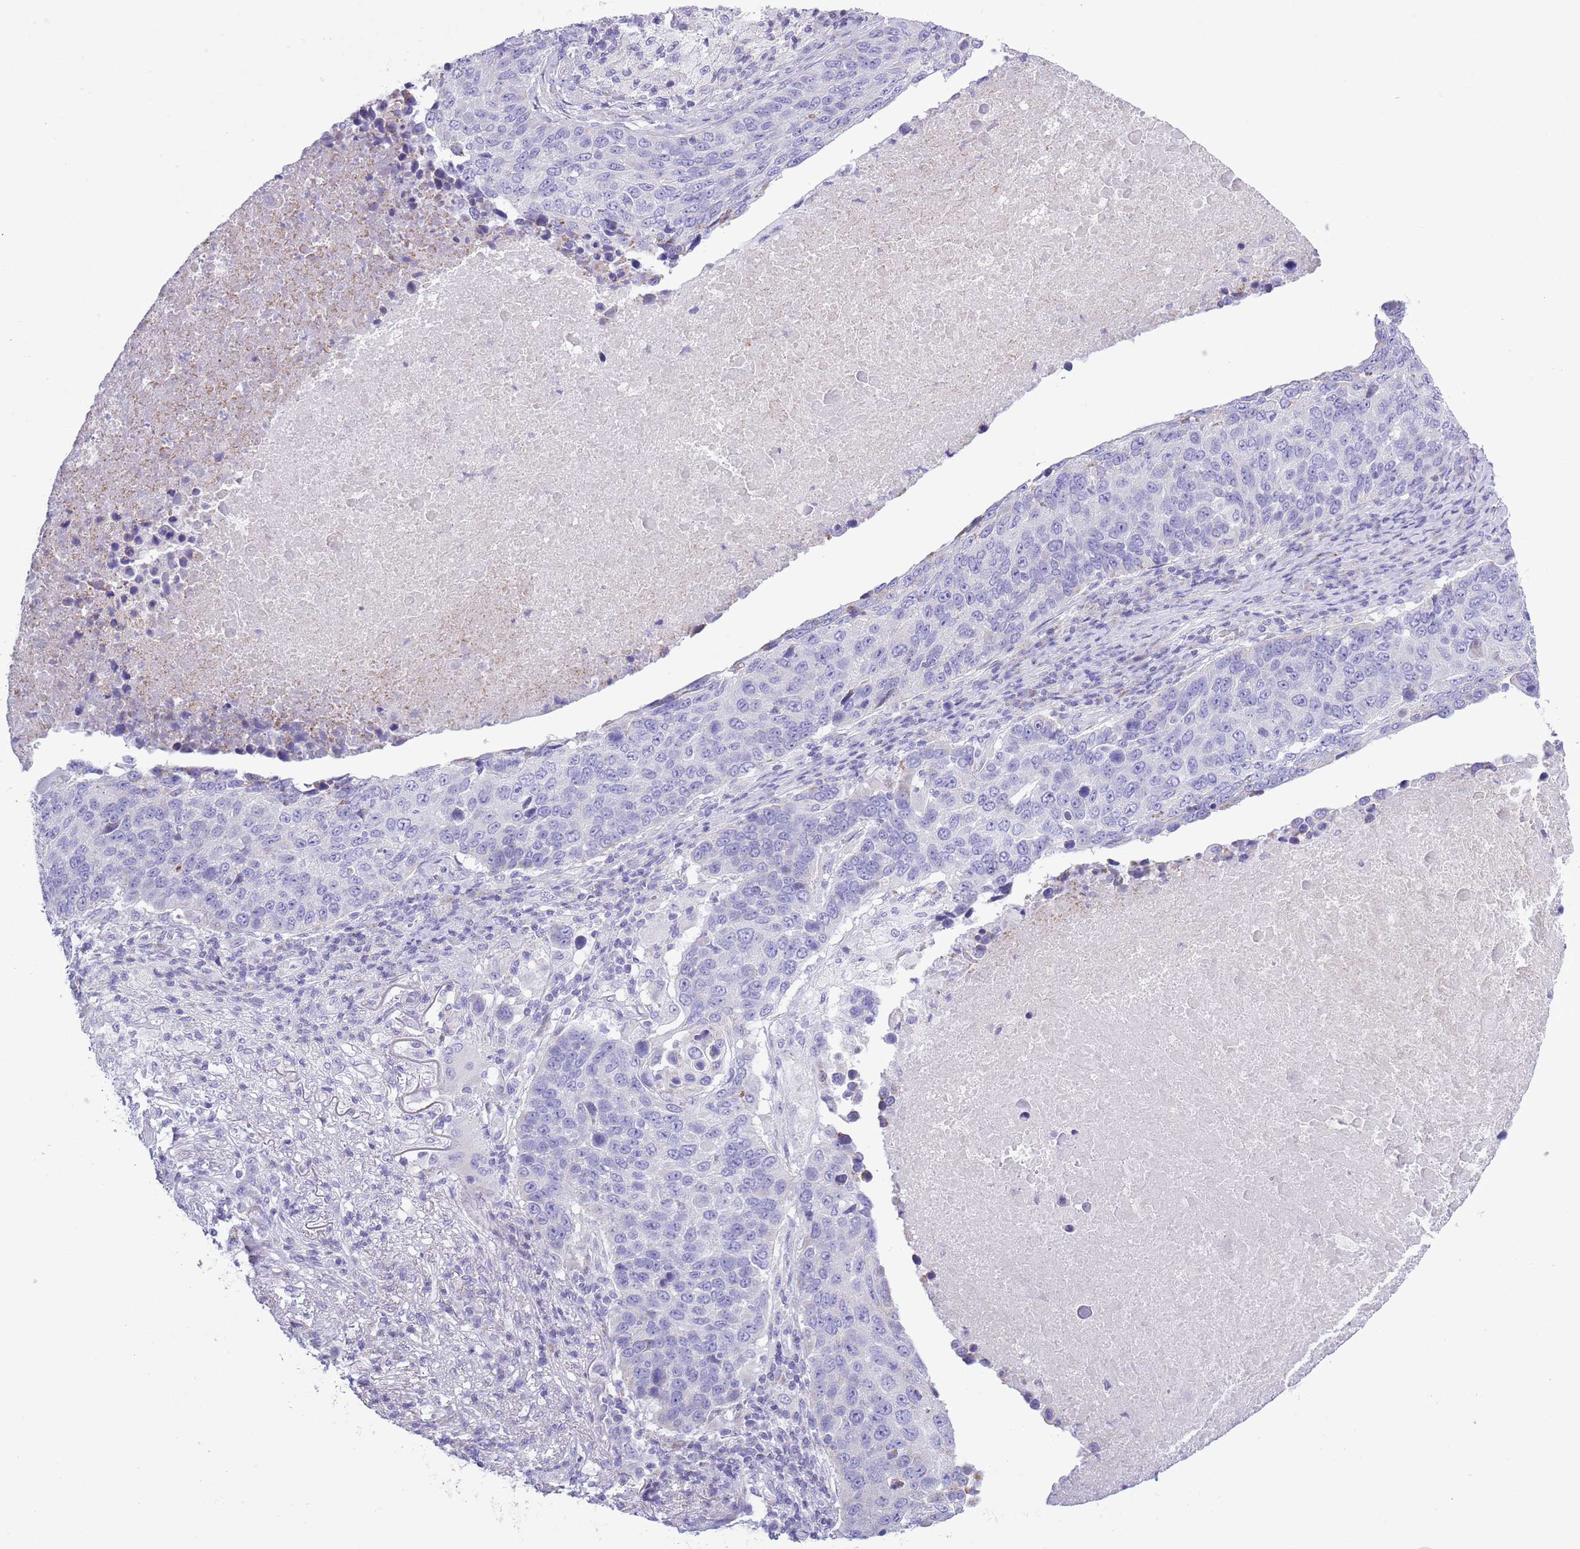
{"staining": {"intensity": "negative", "quantity": "none", "location": "none"}, "tissue": "lung cancer", "cell_type": "Tumor cells", "image_type": "cancer", "snomed": [{"axis": "morphology", "description": "Normal tissue, NOS"}, {"axis": "morphology", "description": "Squamous cell carcinoma, NOS"}, {"axis": "topography", "description": "Lymph node"}, {"axis": "topography", "description": "Lung"}], "caption": "Image shows no protein staining in tumor cells of lung cancer tissue.", "gene": "MOCOS", "patient": {"sex": "male", "age": 66}}